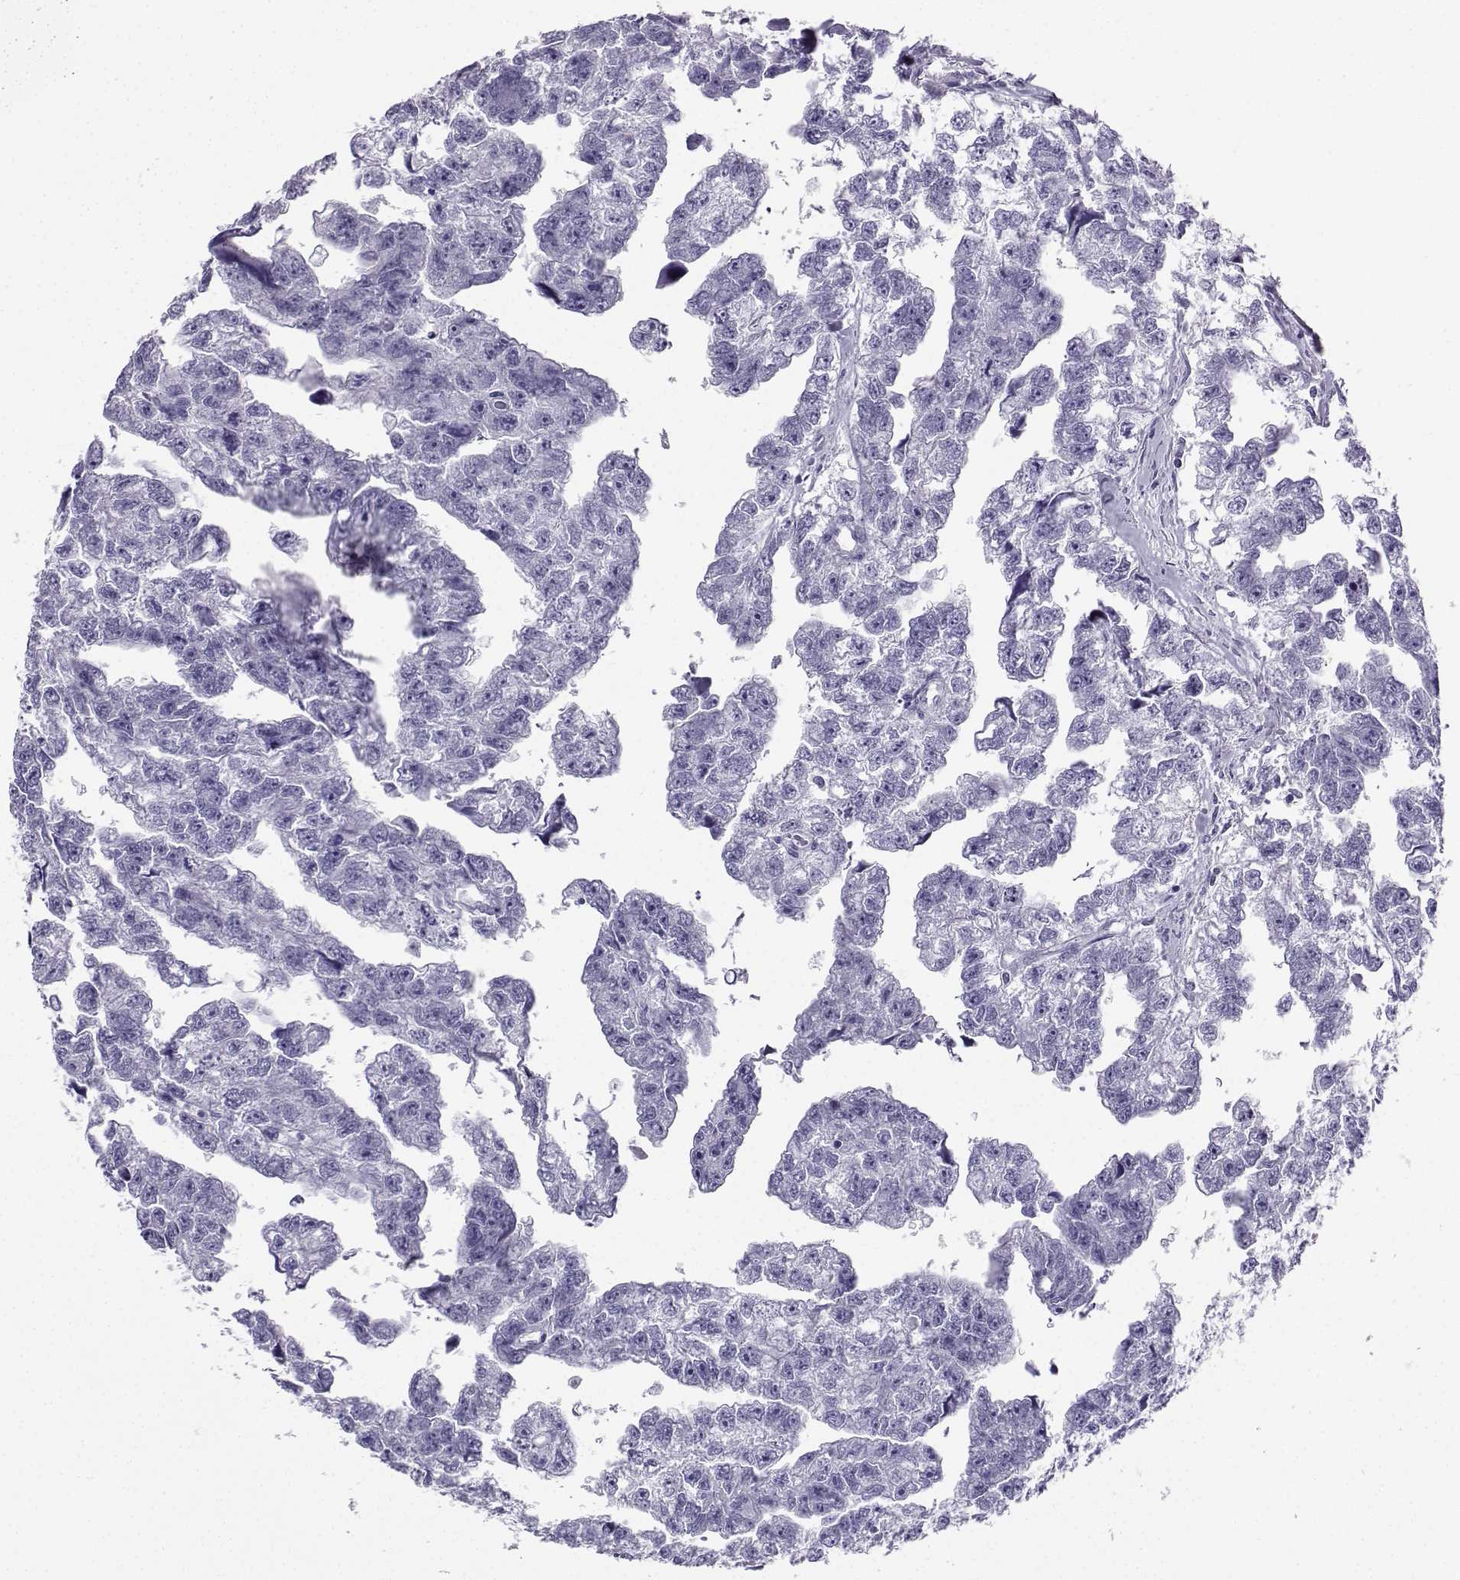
{"staining": {"intensity": "negative", "quantity": "none", "location": "none"}, "tissue": "testis cancer", "cell_type": "Tumor cells", "image_type": "cancer", "snomed": [{"axis": "morphology", "description": "Carcinoma, Embryonal, NOS"}, {"axis": "morphology", "description": "Teratoma, malignant, NOS"}, {"axis": "topography", "description": "Testis"}], "caption": "IHC micrograph of testis cancer stained for a protein (brown), which demonstrates no expression in tumor cells.", "gene": "NEFL", "patient": {"sex": "male", "age": 44}}